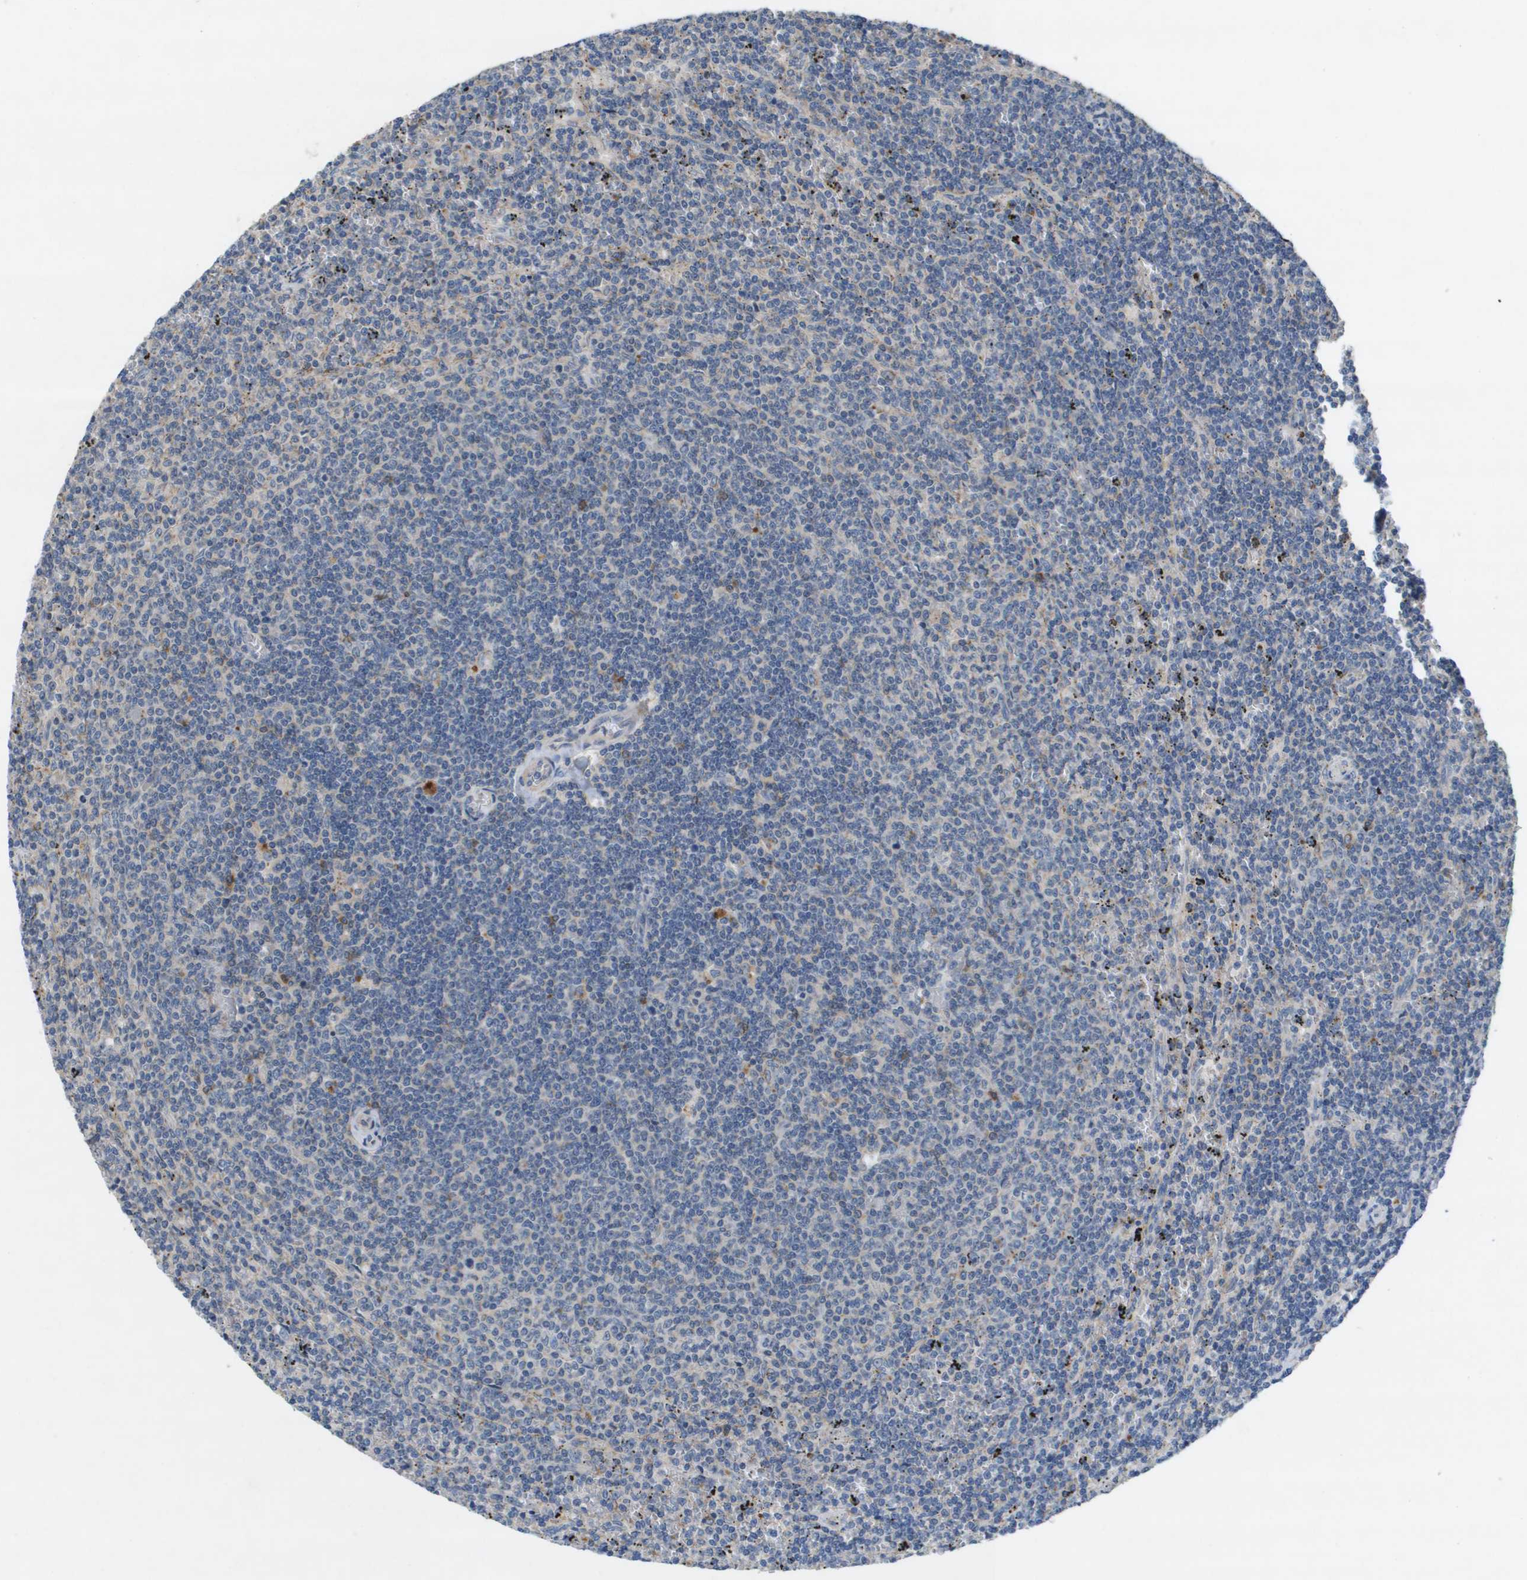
{"staining": {"intensity": "negative", "quantity": "none", "location": "none"}, "tissue": "lymphoma", "cell_type": "Tumor cells", "image_type": "cancer", "snomed": [{"axis": "morphology", "description": "Malignant lymphoma, non-Hodgkin's type, Low grade"}, {"axis": "topography", "description": "Spleen"}], "caption": "A histopathology image of low-grade malignant lymphoma, non-Hodgkin's type stained for a protein reveals no brown staining in tumor cells. The staining is performed using DAB (3,3'-diaminobenzidine) brown chromogen with nuclei counter-stained in using hematoxylin.", "gene": "B3GNT5", "patient": {"sex": "female", "age": 50}}